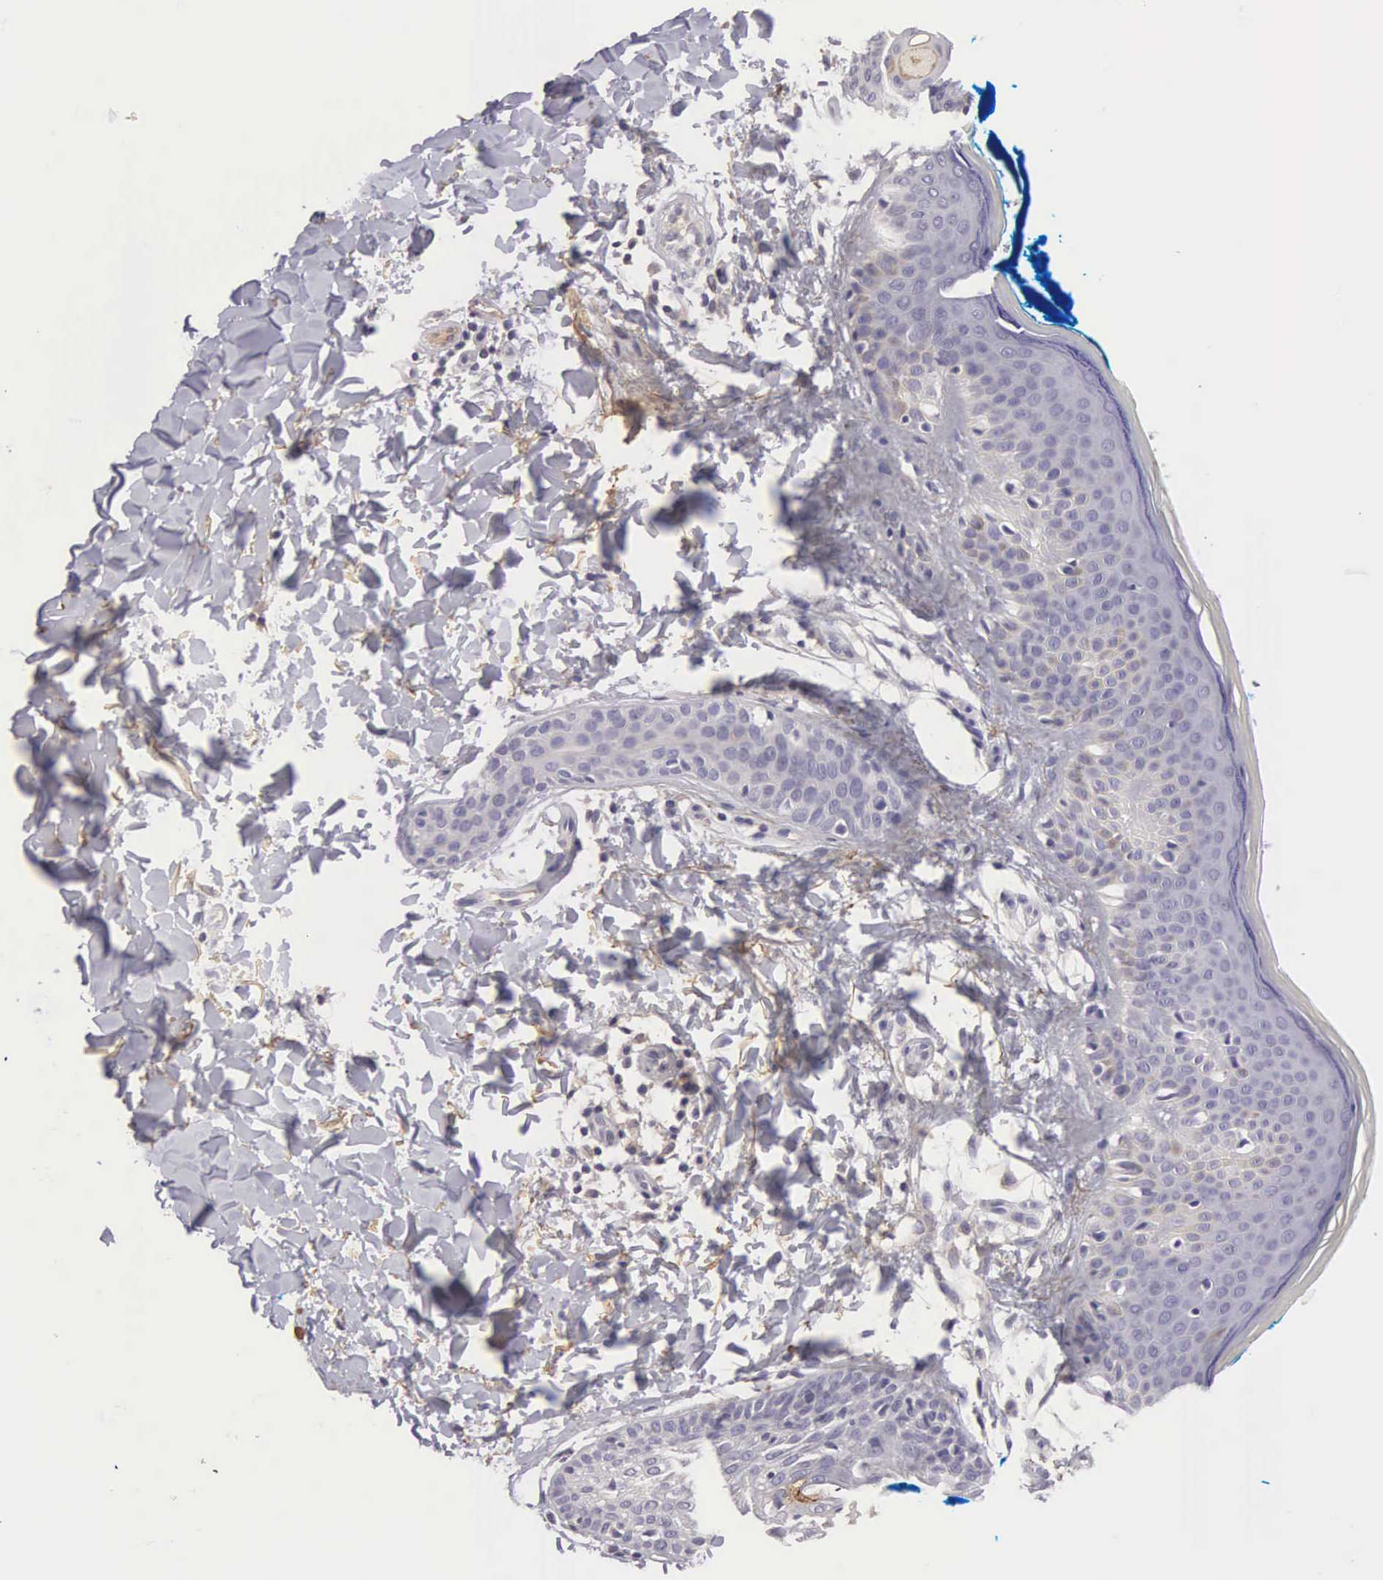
{"staining": {"intensity": "negative", "quantity": "none", "location": "none"}, "tissue": "skin", "cell_type": "Fibroblasts", "image_type": "normal", "snomed": [{"axis": "morphology", "description": "Normal tissue, NOS"}, {"axis": "topography", "description": "Skin"}], "caption": "High power microscopy photomicrograph of an immunohistochemistry photomicrograph of unremarkable skin, revealing no significant positivity in fibroblasts. Nuclei are stained in blue.", "gene": "CLU", "patient": {"sex": "female", "age": 56}}